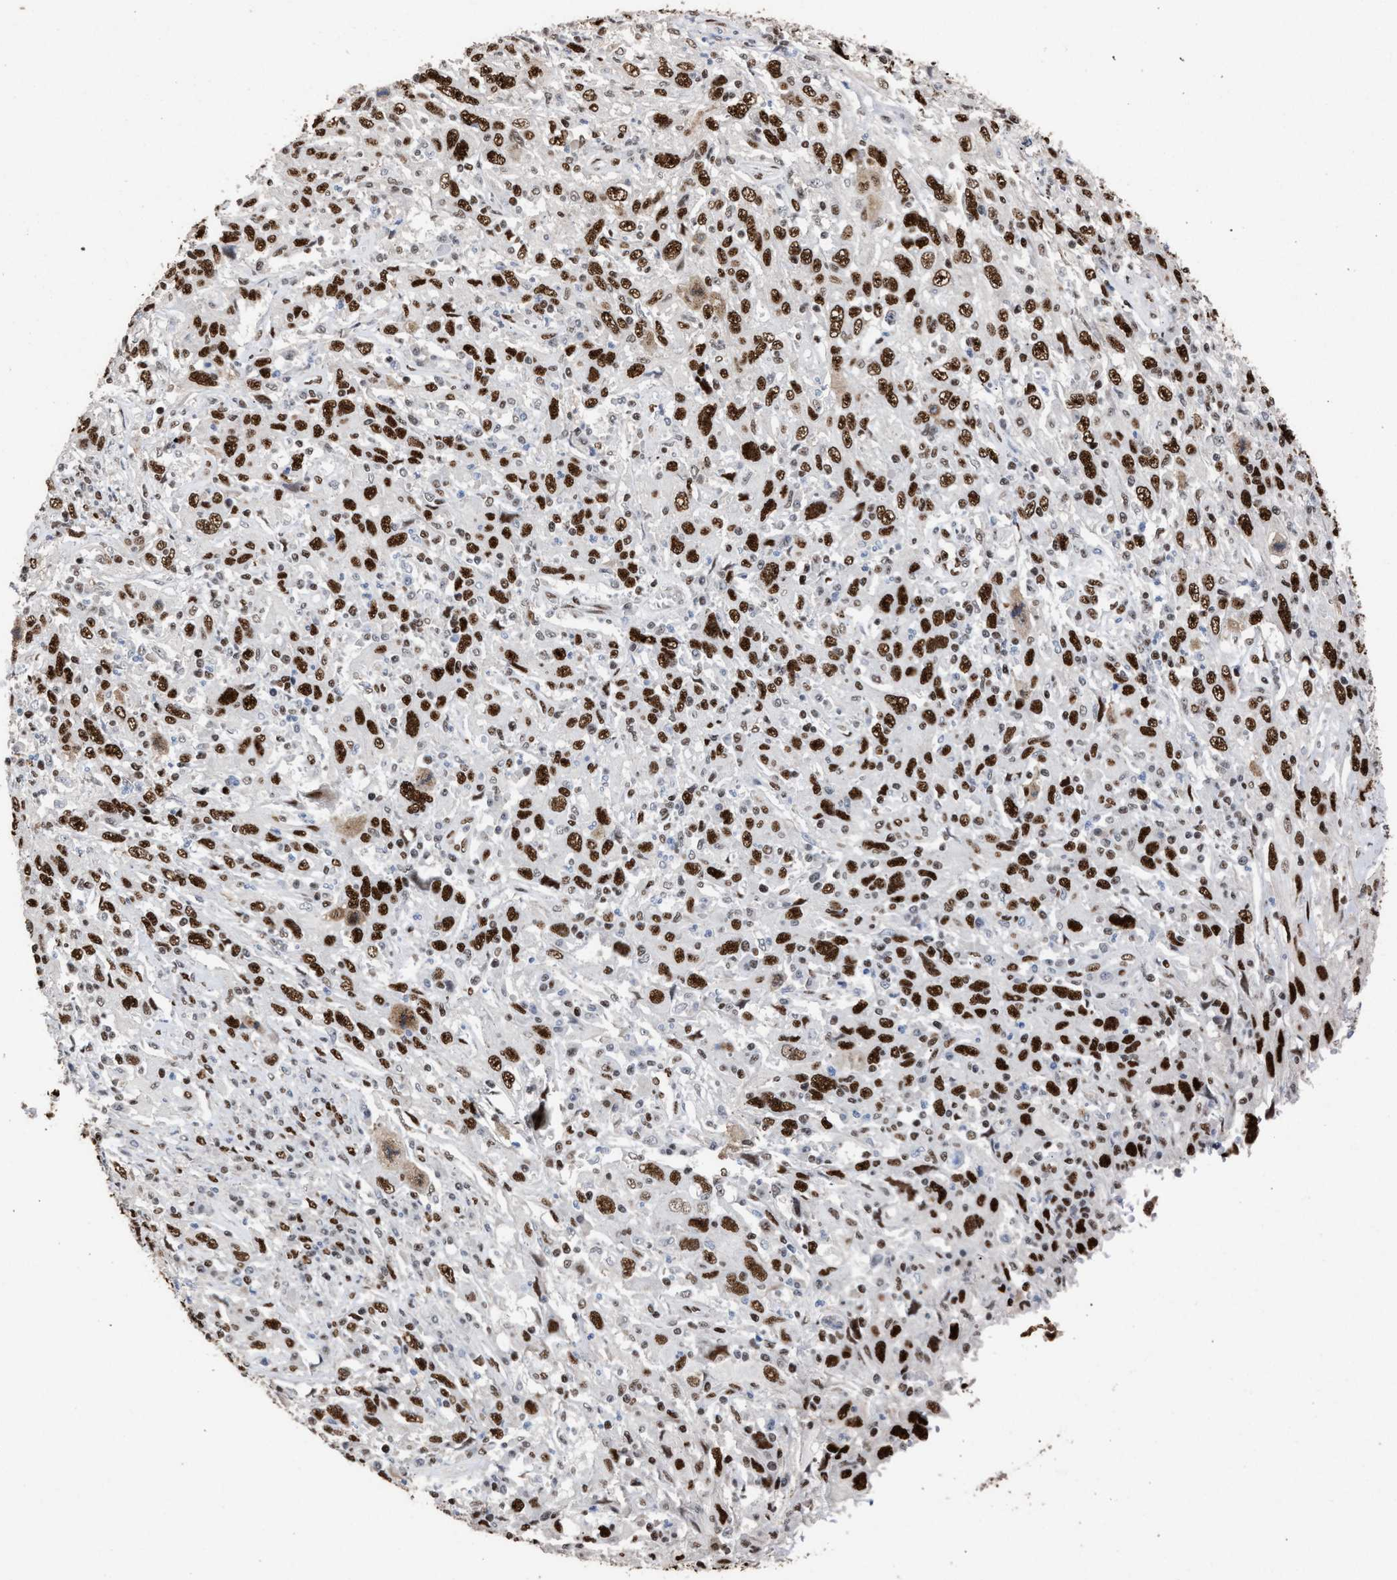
{"staining": {"intensity": "strong", "quantity": ">75%", "location": "nuclear"}, "tissue": "cervical cancer", "cell_type": "Tumor cells", "image_type": "cancer", "snomed": [{"axis": "morphology", "description": "Squamous cell carcinoma, NOS"}, {"axis": "topography", "description": "Cervix"}], "caption": "An image of cervical cancer (squamous cell carcinoma) stained for a protein reveals strong nuclear brown staining in tumor cells.", "gene": "TP53BP1", "patient": {"sex": "female", "age": 46}}